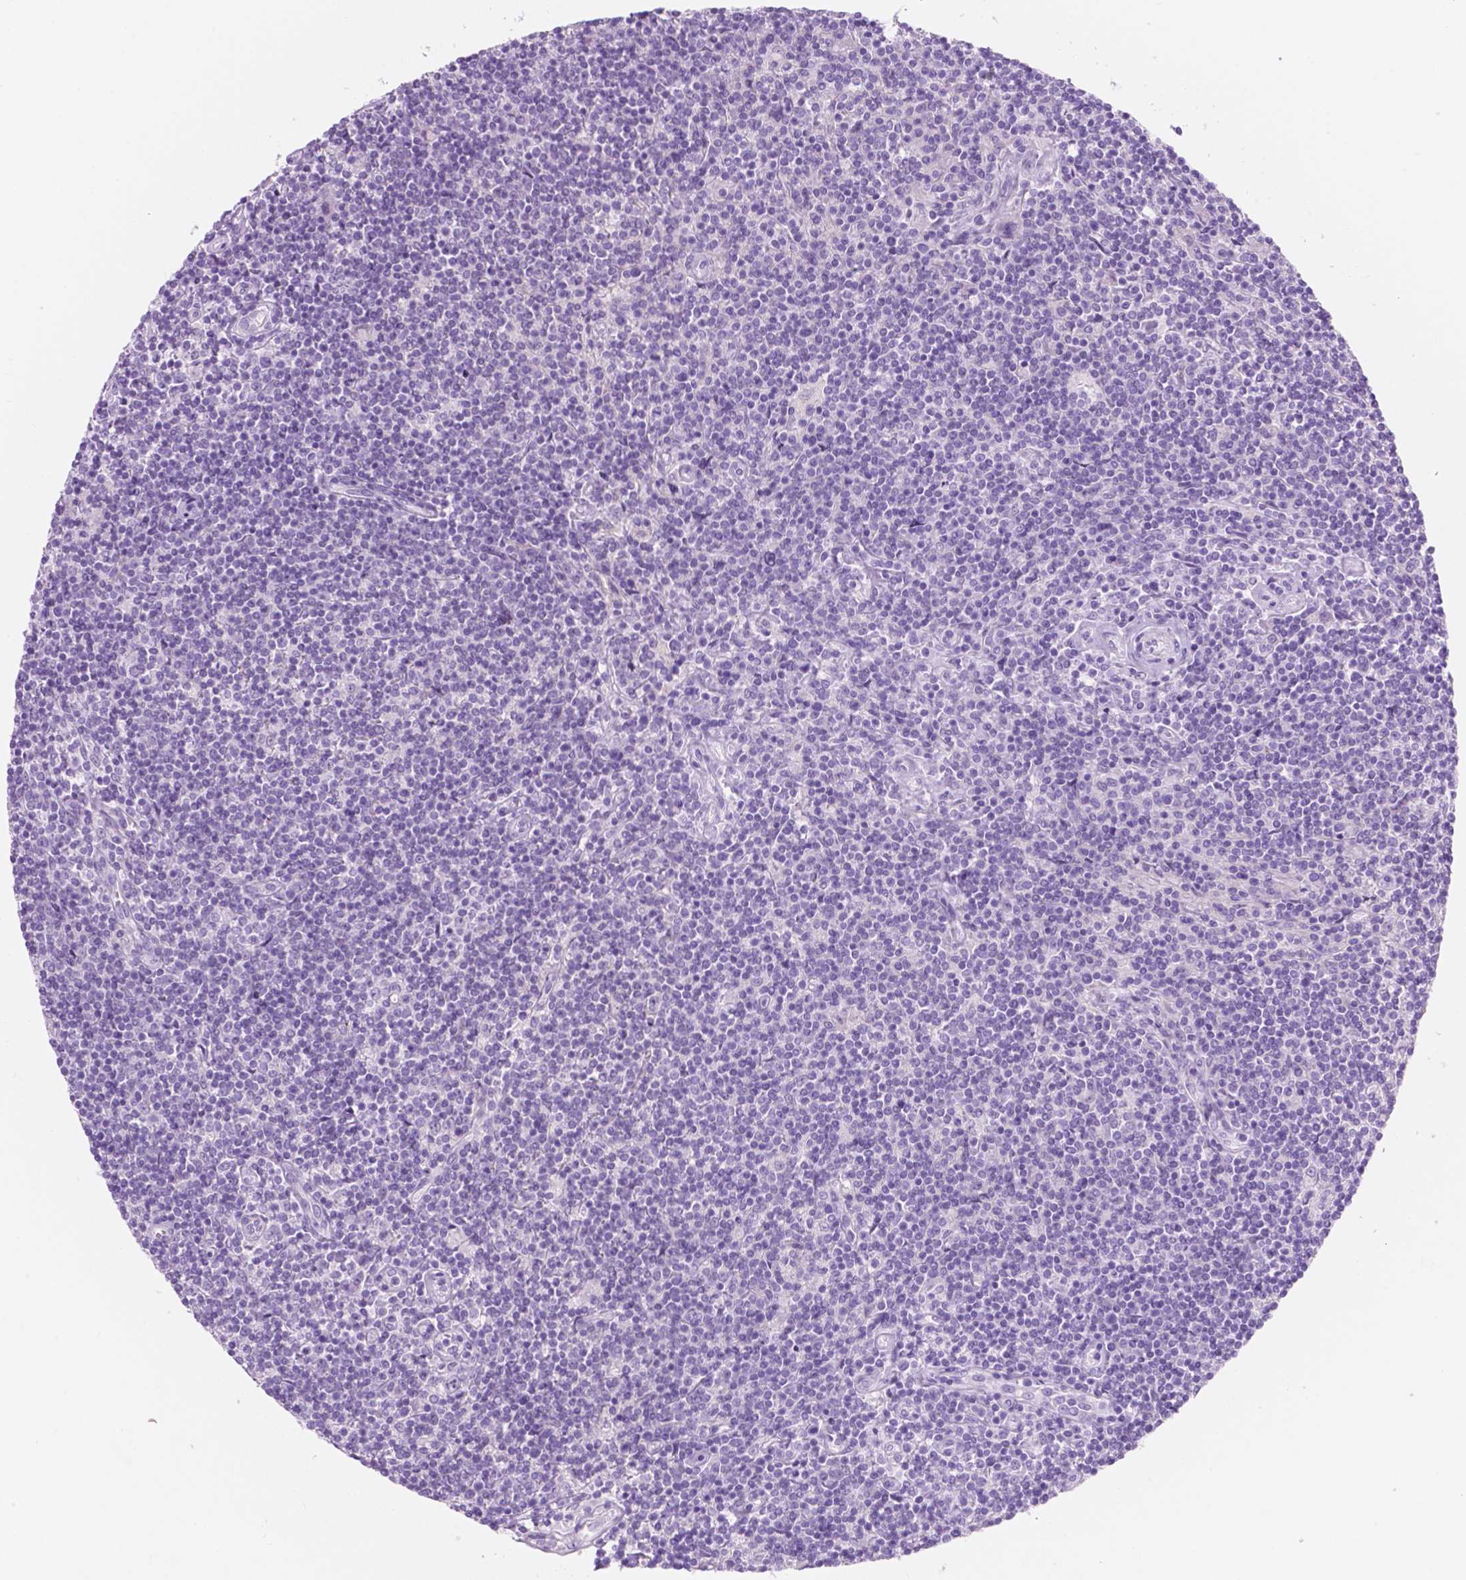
{"staining": {"intensity": "negative", "quantity": "none", "location": "none"}, "tissue": "lymphoma", "cell_type": "Tumor cells", "image_type": "cancer", "snomed": [{"axis": "morphology", "description": "Hodgkin's disease, NOS"}, {"axis": "topography", "description": "Lymph node"}], "caption": "Tumor cells are negative for brown protein staining in Hodgkin's disease. Brightfield microscopy of IHC stained with DAB (3,3'-diaminobenzidine) (brown) and hematoxylin (blue), captured at high magnification.", "gene": "CUZD1", "patient": {"sex": "male", "age": 40}}